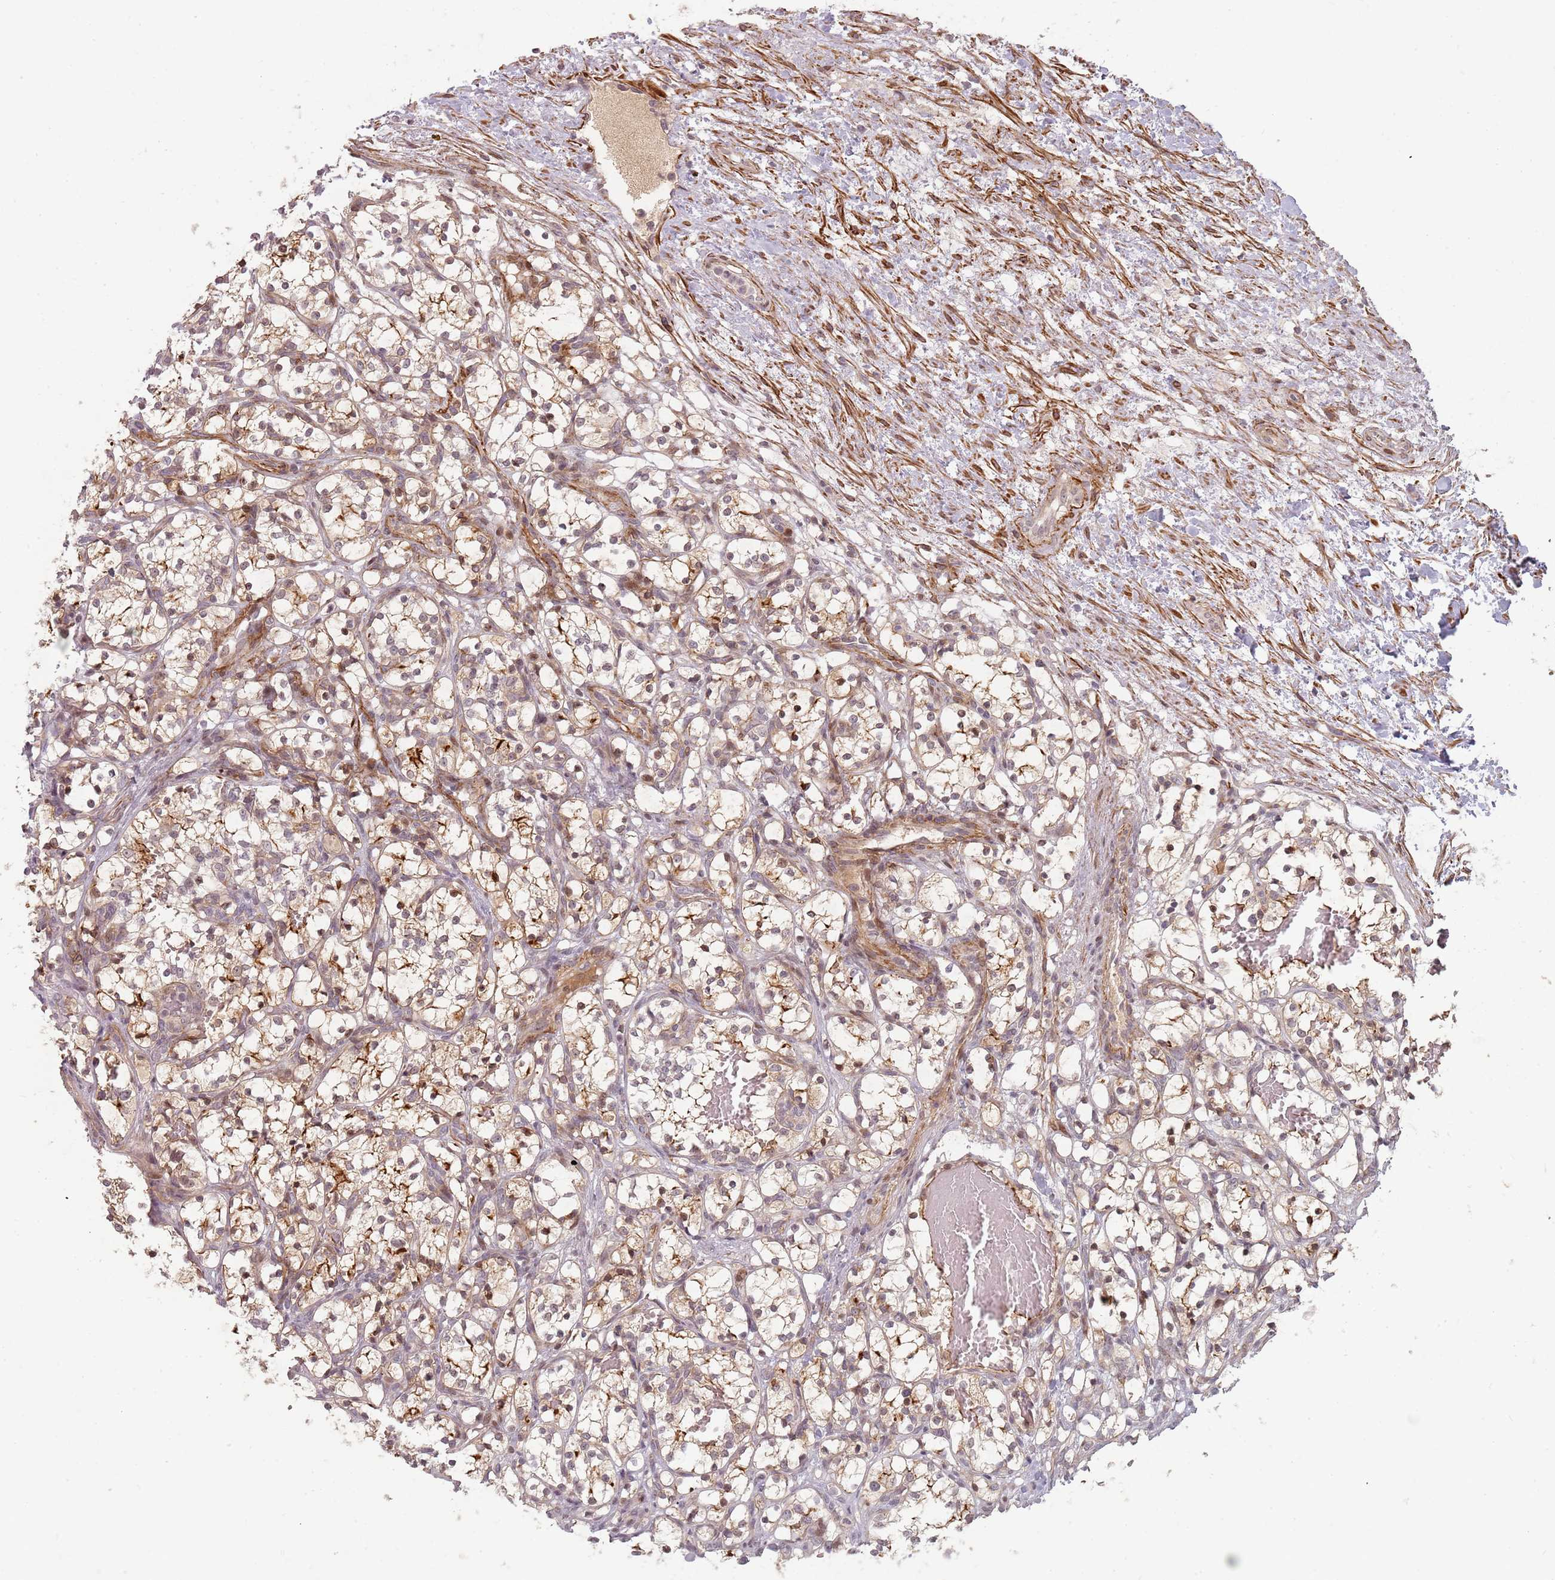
{"staining": {"intensity": "moderate", "quantity": "25%-75%", "location": "cytoplasmic/membranous,nuclear"}, "tissue": "renal cancer", "cell_type": "Tumor cells", "image_type": "cancer", "snomed": [{"axis": "morphology", "description": "Adenocarcinoma, NOS"}, {"axis": "topography", "description": "Kidney"}], "caption": "Immunohistochemical staining of human renal cancer (adenocarcinoma) demonstrates medium levels of moderate cytoplasmic/membranous and nuclear protein positivity in approximately 25%-75% of tumor cells. The protein of interest is stained brown, and the nuclei are stained in blue (DAB (3,3'-diaminobenzidine) IHC with brightfield microscopy, high magnification).", "gene": "RPS6KA2", "patient": {"sex": "female", "age": 69}}